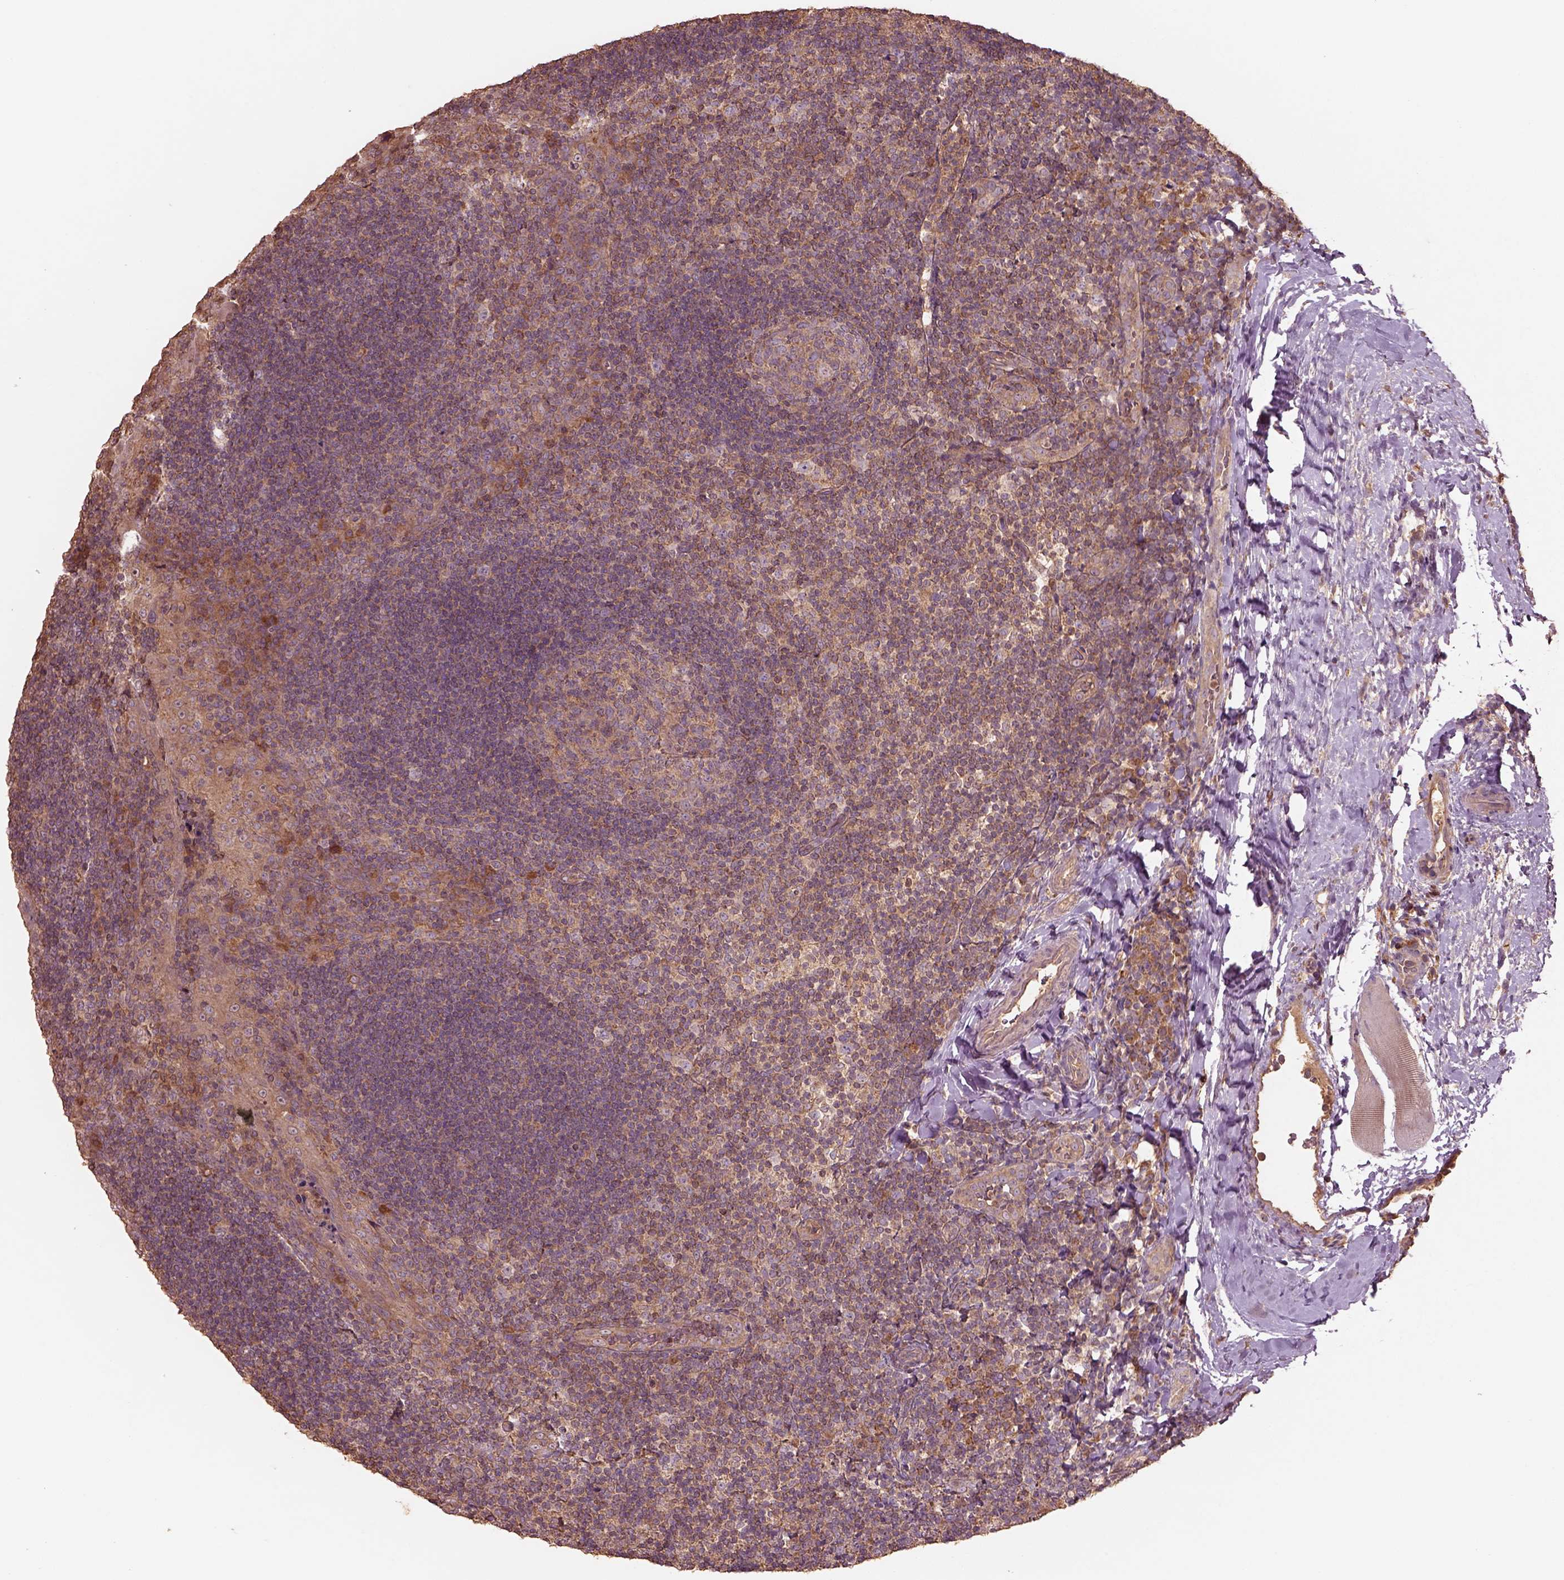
{"staining": {"intensity": "weak", "quantity": ">75%", "location": "cytoplasmic/membranous"}, "tissue": "tonsil", "cell_type": "Germinal center cells", "image_type": "normal", "snomed": [{"axis": "morphology", "description": "Normal tissue, NOS"}, {"axis": "topography", "description": "Tonsil"}], "caption": "This image displays benign tonsil stained with IHC to label a protein in brown. The cytoplasmic/membranous of germinal center cells show weak positivity for the protein. Nuclei are counter-stained blue.", "gene": "TRADD", "patient": {"sex": "male", "age": 17}}